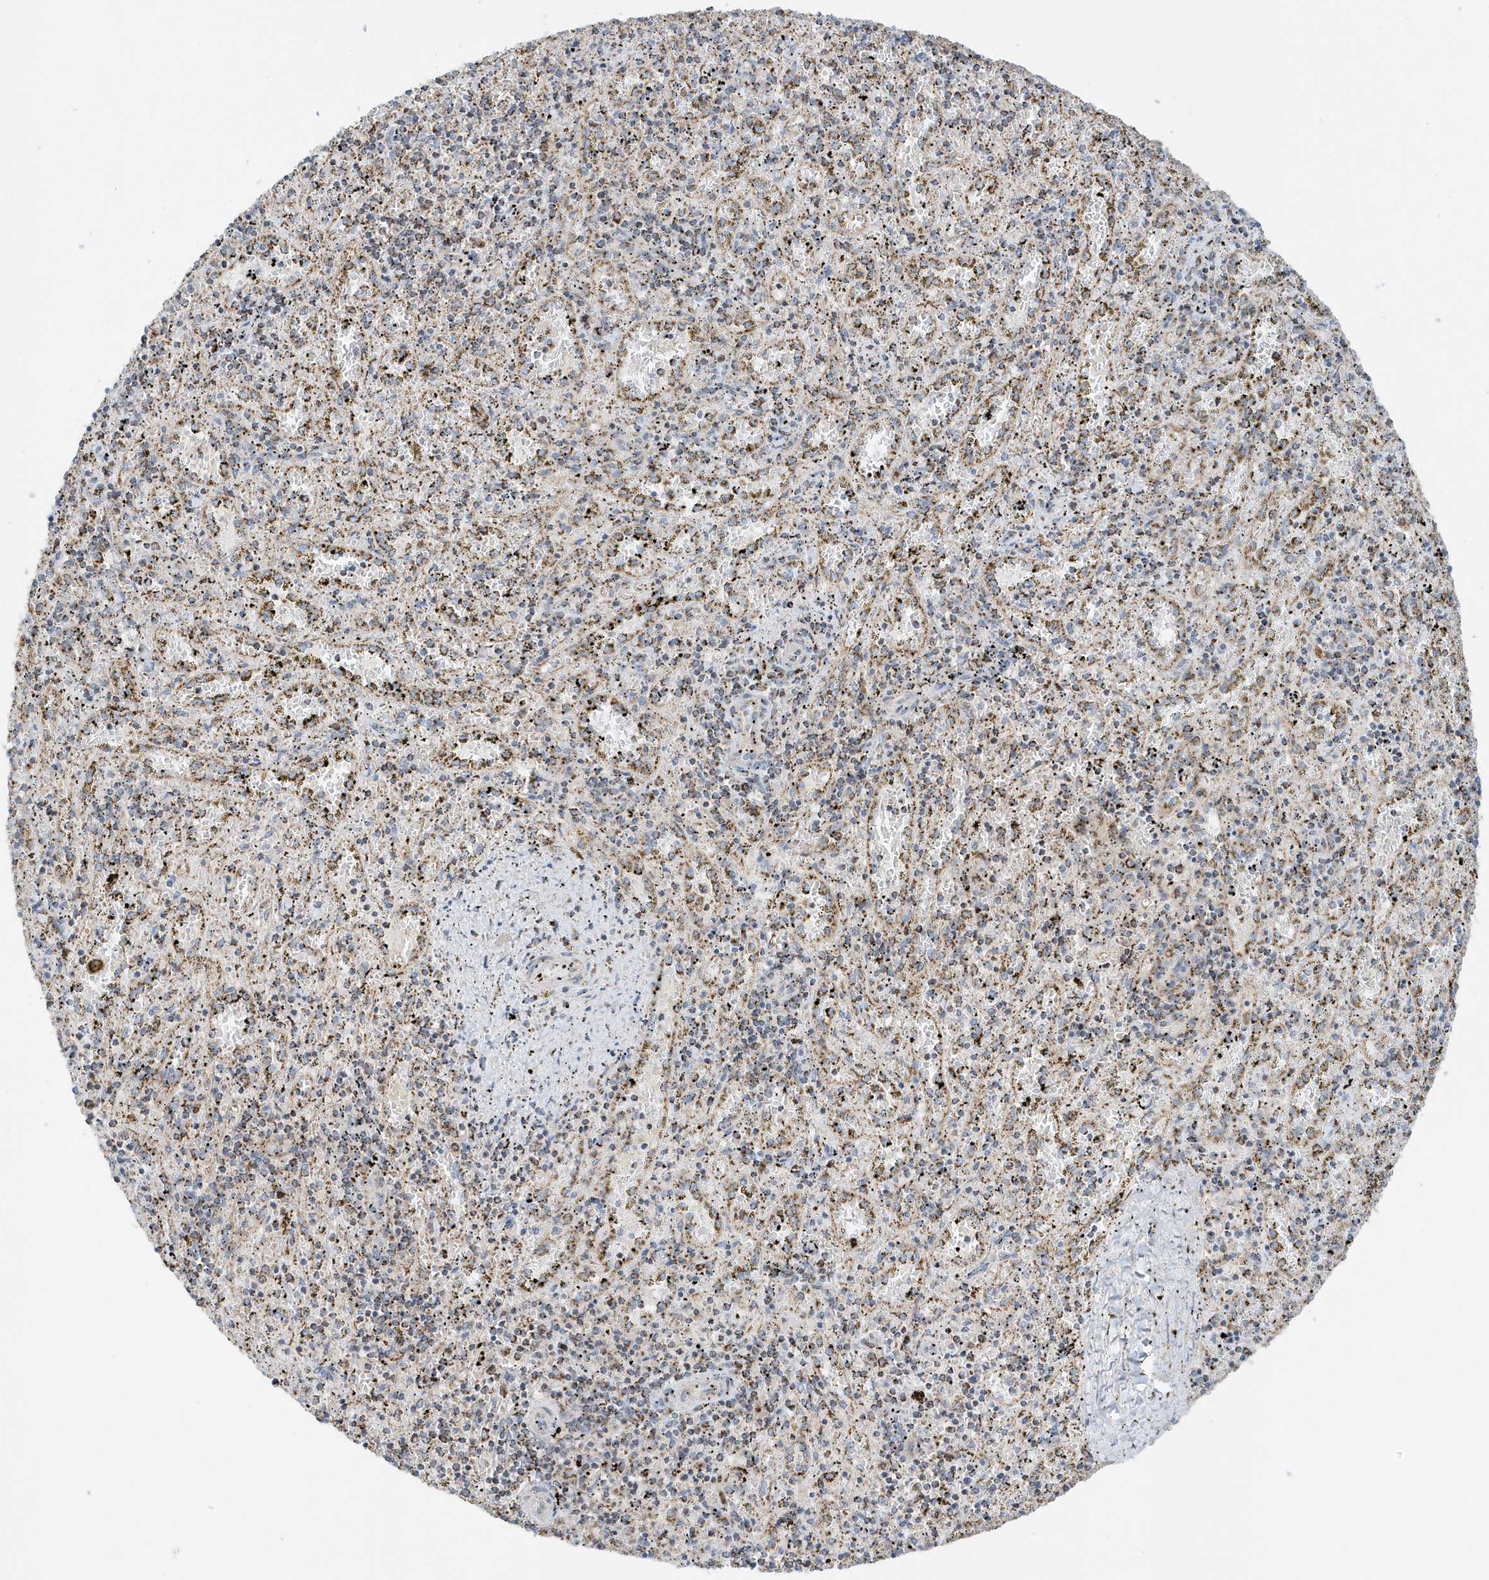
{"staining": {"intensity": "moderate", "quantity": "25%-75%", "location": "cytoplasmic/membranous"}, "tissue": "spleen", "cell_type": "Cells in red pulp", "image_type": "normal", "snomed": [{"axis": "morphology", "description": "Normal tissue, NOS"}, {"axis": "topography", "description": "Spleen"}], "caption": "This photomicrograph shows immunohistochemistry (IHC) staining of normal human spleen, with medium moderate cytoplasmic/membranous staining in about 25%-75% of cells in red pulp.", "gene": "ATP5ME", "patient": {"sex": "male", "age": 11}}